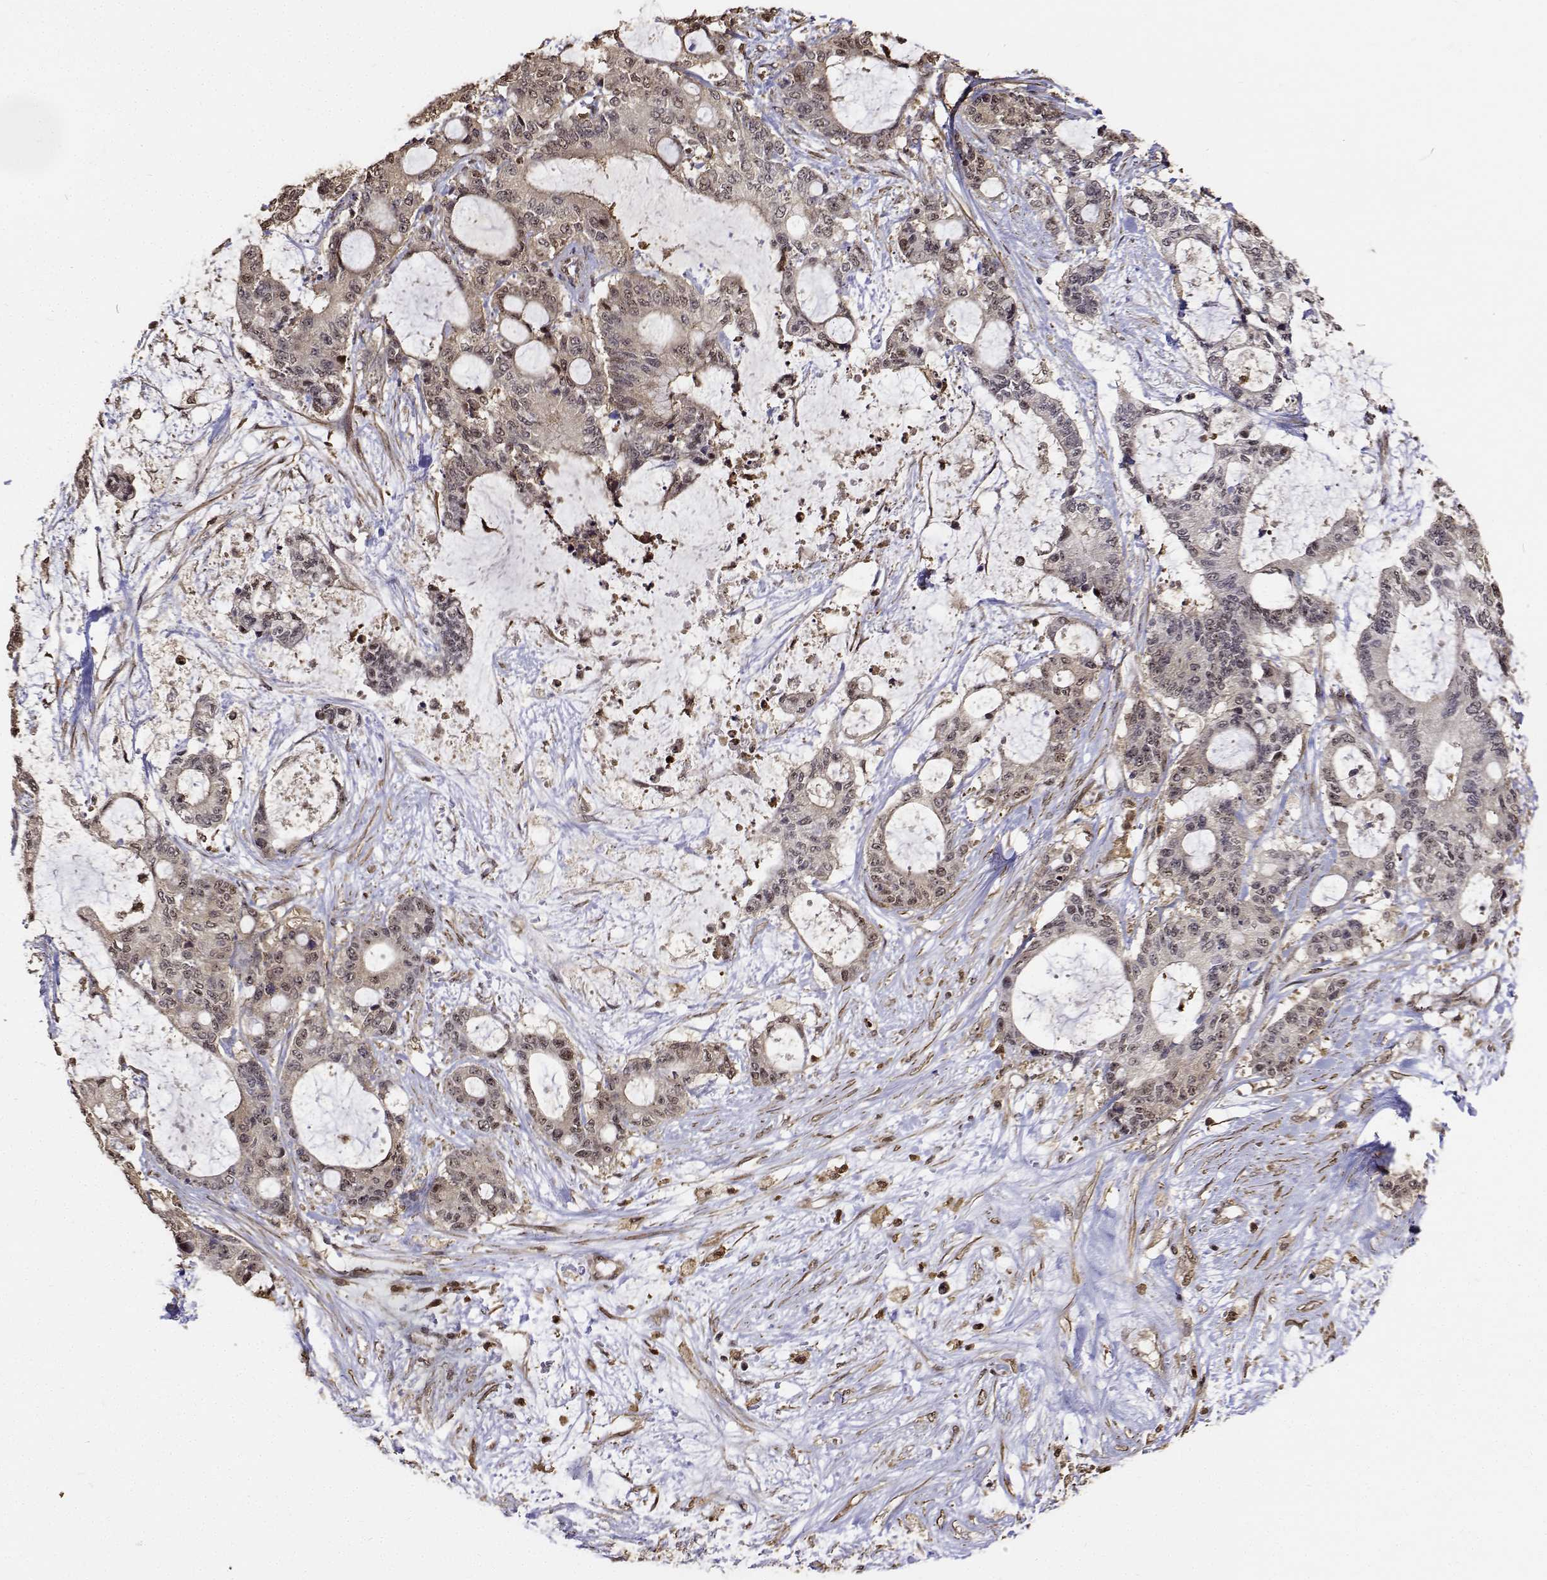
{"staining": {"intensity": "moderate", "quantity": "<25%", "location": "nuclear"}, "tissue": "liver cancer", "cell_type": "Tumor cells", "image_type": "cancer", "snomed": [{"axis": "morphology", "description": "Normal tissue, NOS"}, {"axis": "morphology", "description": "Cholangiocarcinoma"}, {"axis": "topography", "description": "Liver"}, {"axis": "topography", "description": "Peripheral nerve tissue"}], "caption": "A photomicrograph of human liver cancer stained for a protein reveals moderate nuclear brown staining in tumor cells. Using DAB (3,3'-diaminobenzidine) (brown) and hematoxylin (blue) stains, captured at high magnification using brightfield microscopy.", "gene": "PCID2", "patient": {"sex": "female", "age": 73}}